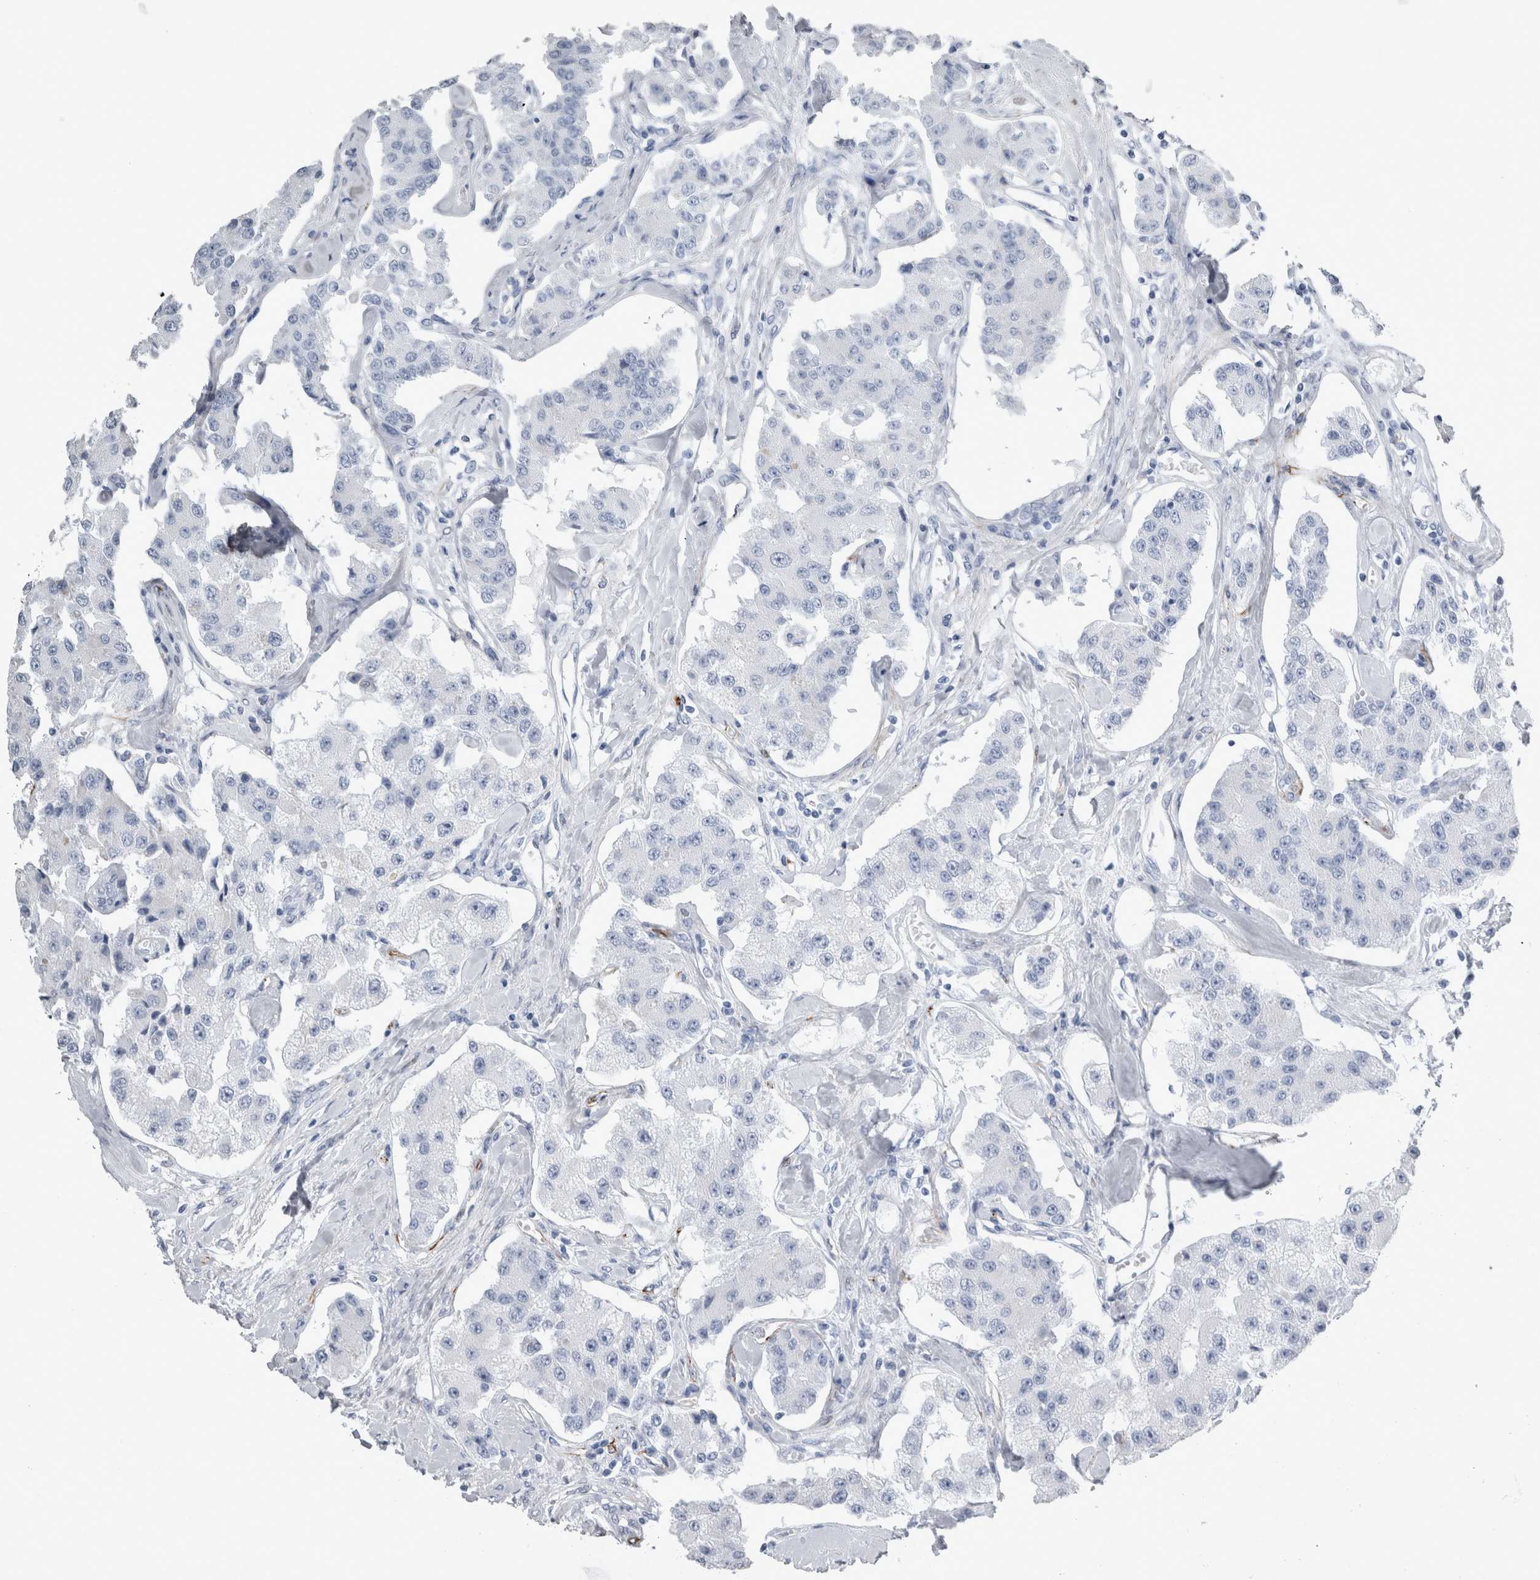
{"staining": {"intensity": "negative", "quantity": "none", "location": "none"}, "tissue": "carcinoid", "cell_type": "Tumor cells", "image_type": "cancer", "snomed": [{"axis": "morphology", "description": "Carcinoid, malignant, NOS"}, {"axis": "topography", "description": "Pancreas"}], "caption": "An image of human malignant carcinoid is negative for staining in tumor cells.", "gene": "VWDE", "patient": {"sex": "male", "age": 41}}